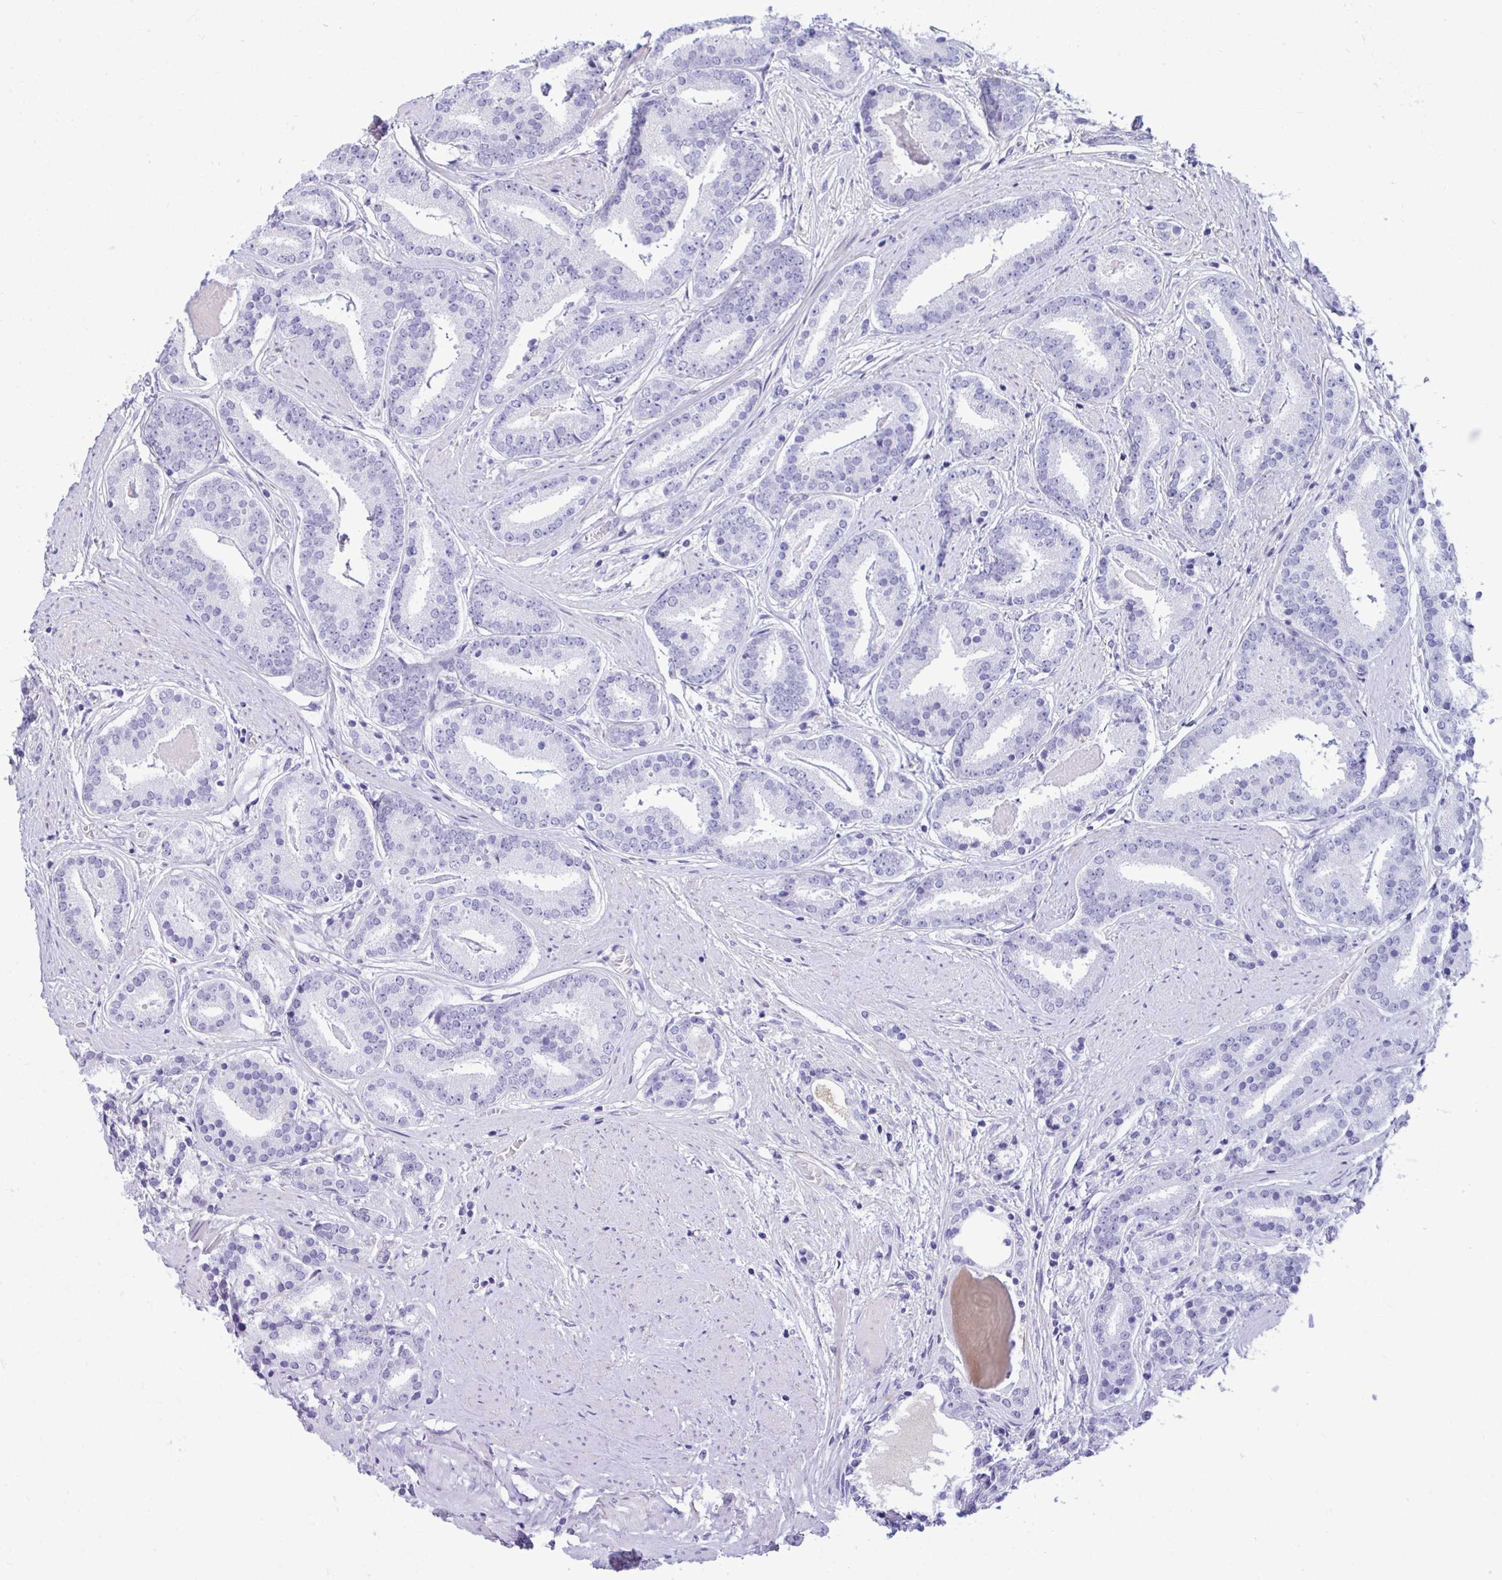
{"staining": {"intensity": "negative", "quantity": "none", "location": "none"}, "tissue": "prostate cancer", "cell_type": "Tumor cells", "image_type": "cancer", "snomed": [{"axis": "morphology", "description": "Adenocarcinoma, High grade"}, {"axis": "topography", "description": "Prostate"}], "caption": "An IHC photomicrograph of high-grade adenocarcinoma (prostate) is shown. There is no staining in tumor cells of high-grade adenocarcinoma (prostate).", "gene": "PIGZ", "patient": {"sex": "male", "age": 63}}